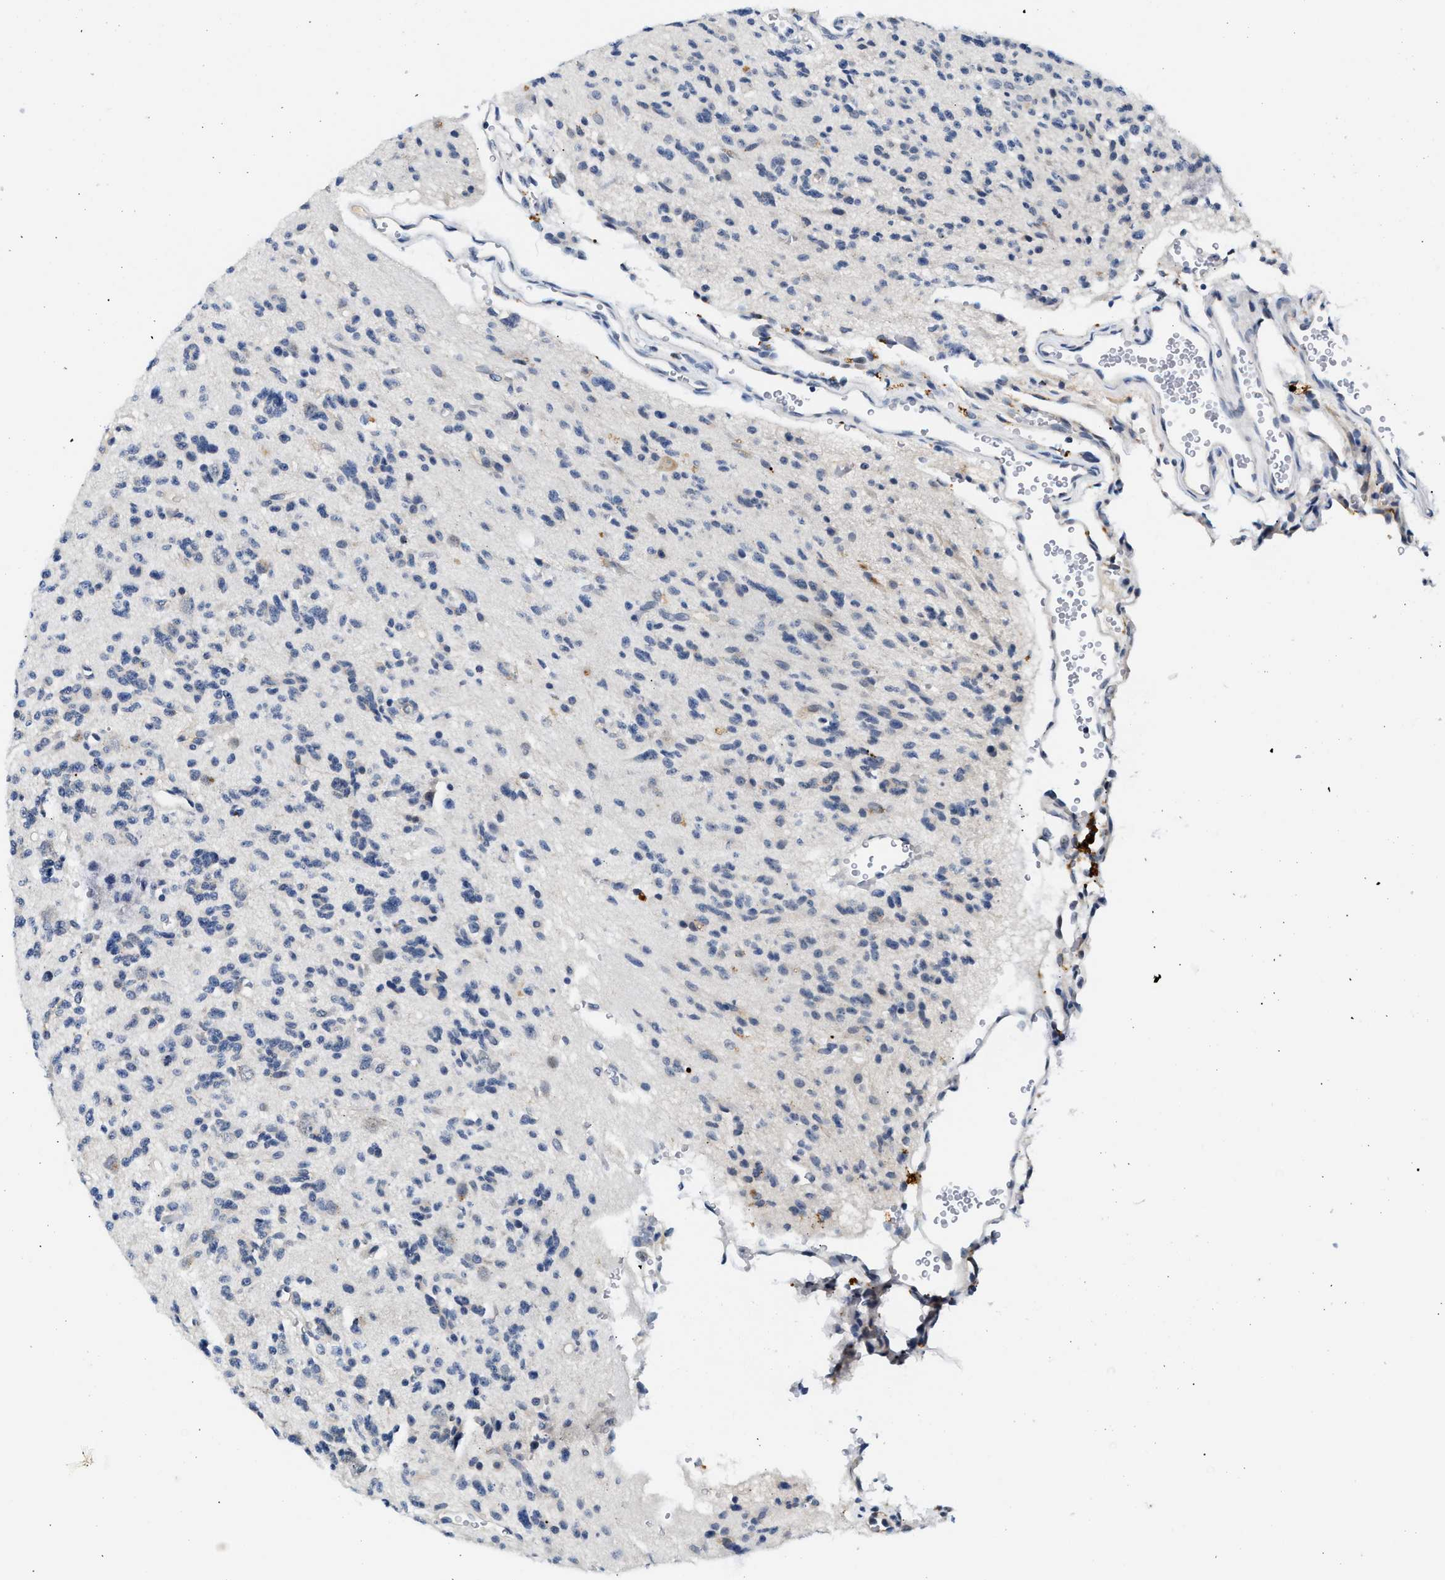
{"staining": {"intensity": "negative", "quantity": "none", "location": "none"}, "tissue": "glioma", "cell_type": "Tumor cells", "image_type": "cancer", "snomed": [{"axis": "morphology", "description": "Glioma, malignant, Low grade"}, {"axis": "topography", "description": "Brain"}], "caption": "A photomicrograph of human glioma is negative for staining in tumor cells.", "gene": "MED22", "patient": {"sex": "male", "age": 38}}